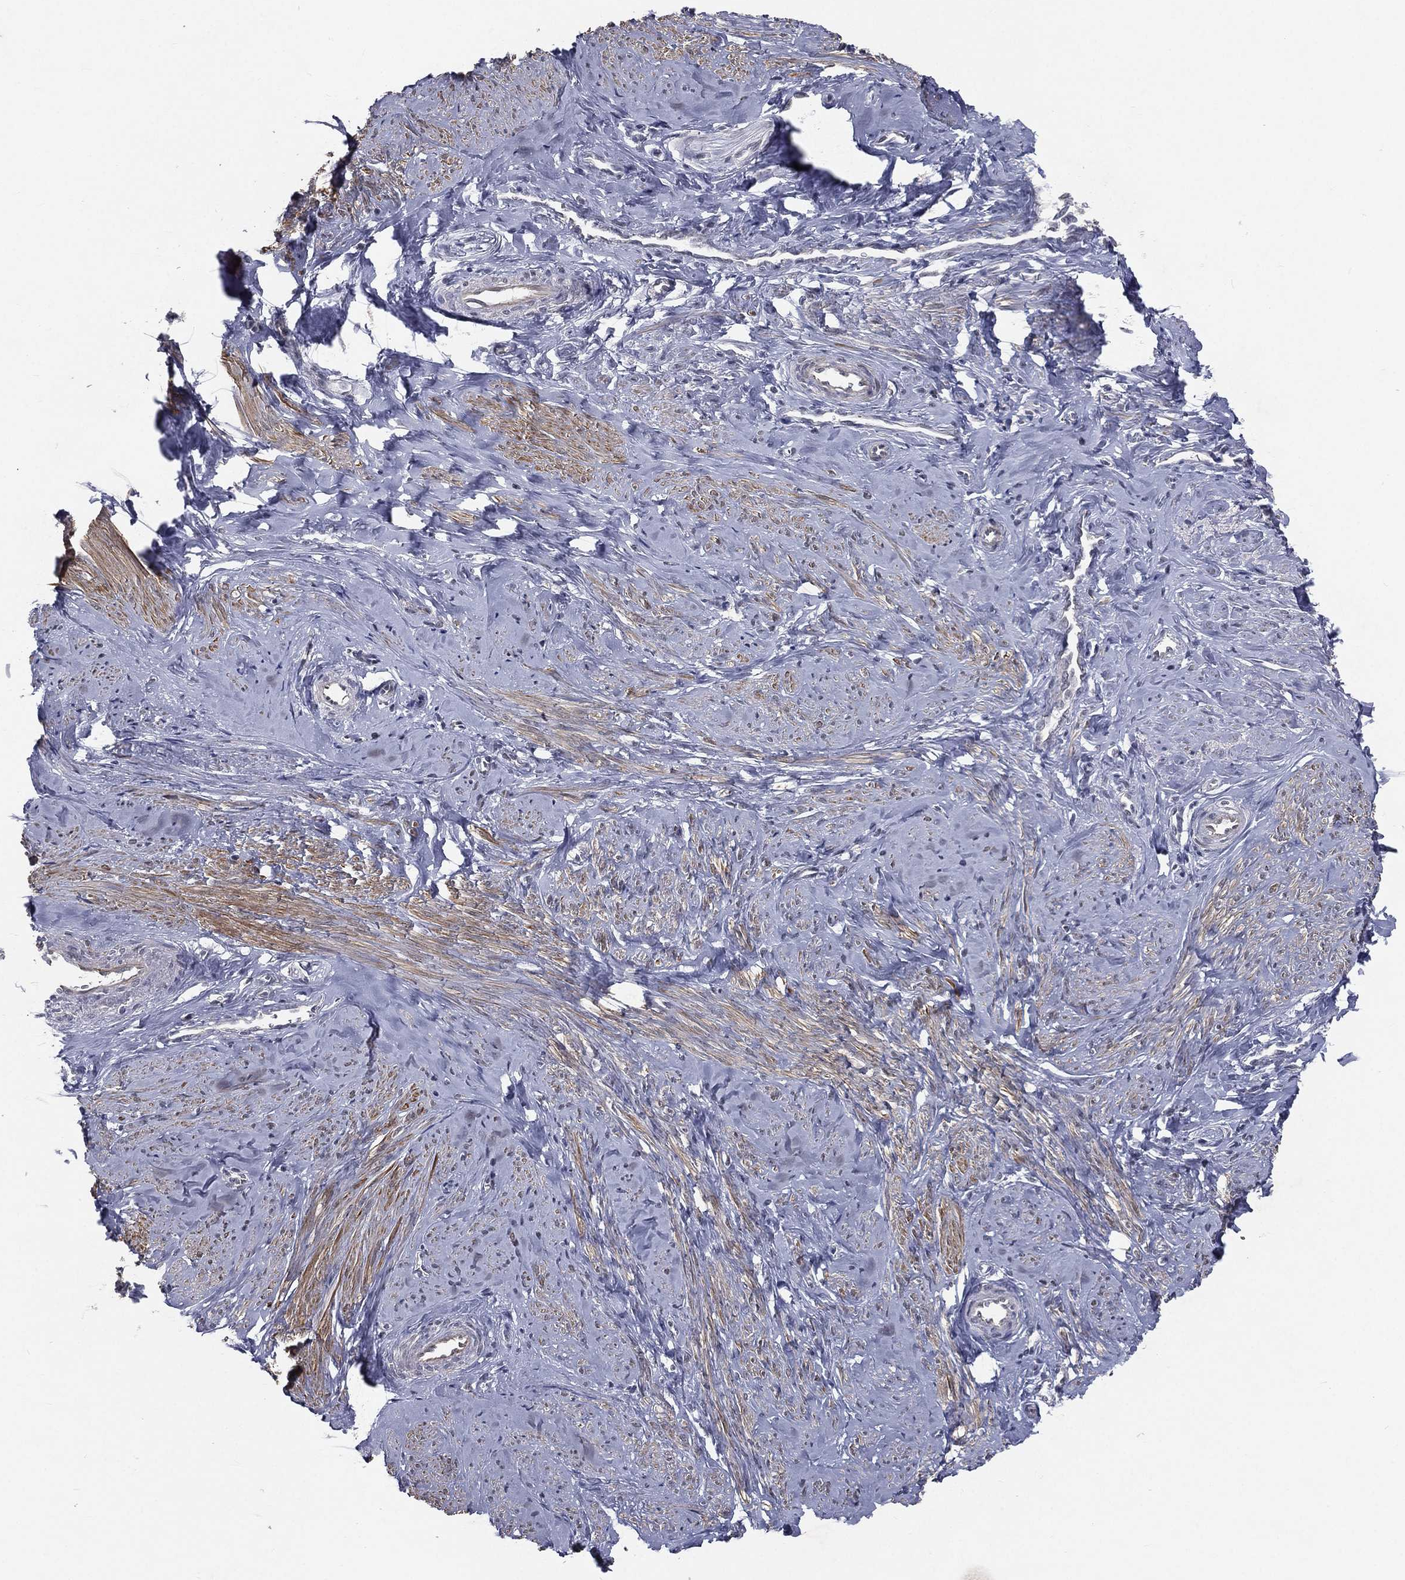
{"staining": {"intensity": "moderate", "quantity": "25%-75%", "location": "cytoplasmic/membranous"}, "tissue": "smooth muscle", "cell_type": "Smooth muscle cells", "image_type": "normal", "snomed": [{"axis": "morphology", "description": "Normal tissue, NOS"}, {"axis": "topography", "description": "Smooth muscle"}], "caption": "Smooth muscle cells show medium levels of moderate cytoplasmic/membranous staining in approximately 25%-75% of cells in unremarkable smooth muscle. (DAB IHC with brightfield microscopy, high magnification).", "gene": "MORC2", "patient": {"sex": "female", "age": 48}}